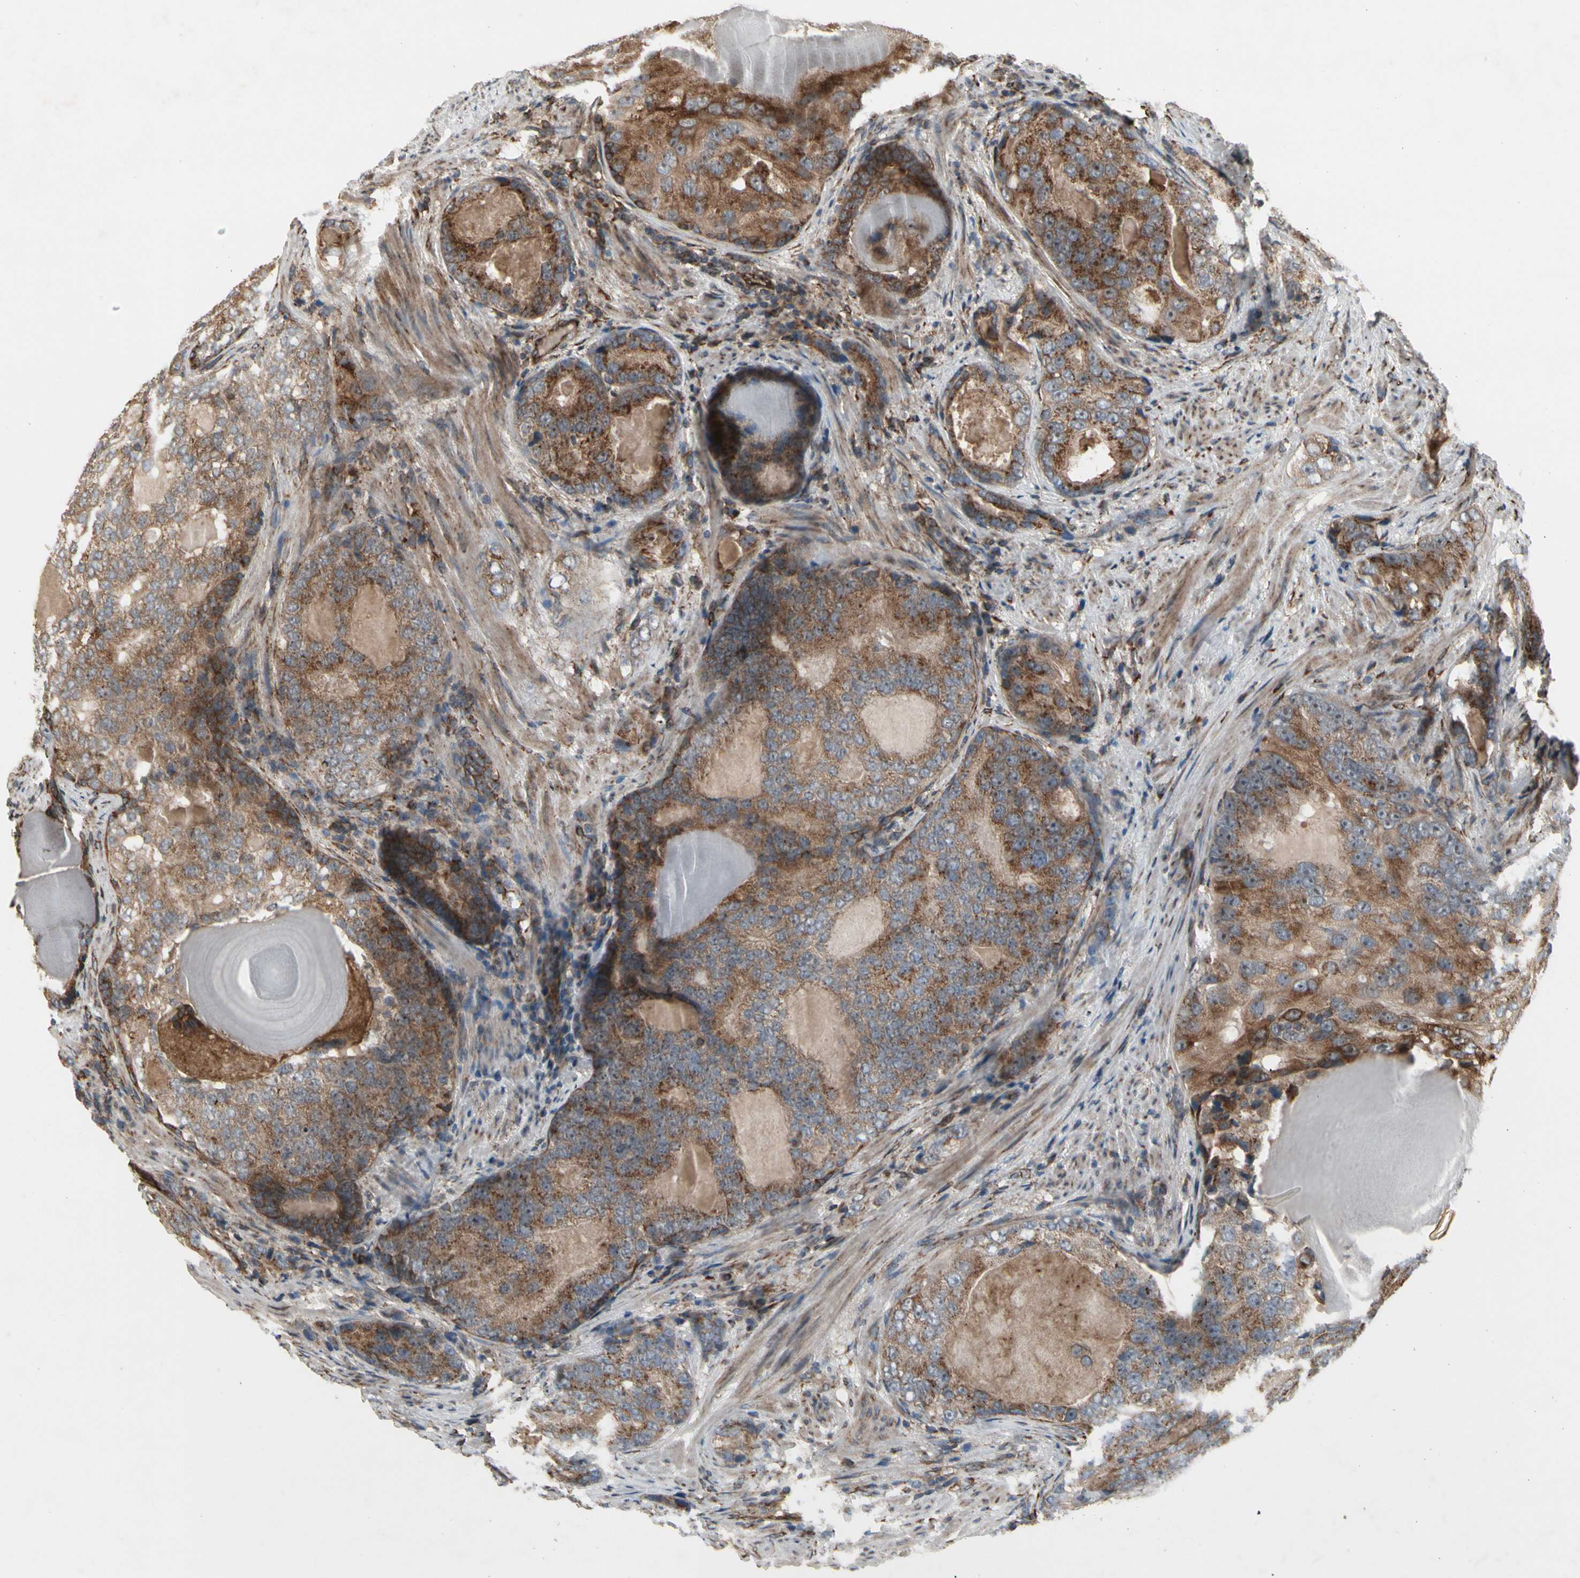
{"staining": {"intensity": "strong", "quantity": ">75%", "location": "cytoplasmic/membranous"}, "tissue": "prostate cancer", "cell_type": "Tumor cells", "image_type": "cancer", "snomed": [{"axis": "morphology", "description": "Adenocarcinoma, High grade"}, {"axis": "topography", "description": "Prostate"}], "caption": "A micrograph showing strong cytoplasmic/membranous staining in about >75% of tumor cells in prostate adenocarcinoma (high-grade), as visualized by brown immunohistochemical staining.", "gene": "SLC39A9", "patient": {"sex": "male", "age": 66}}